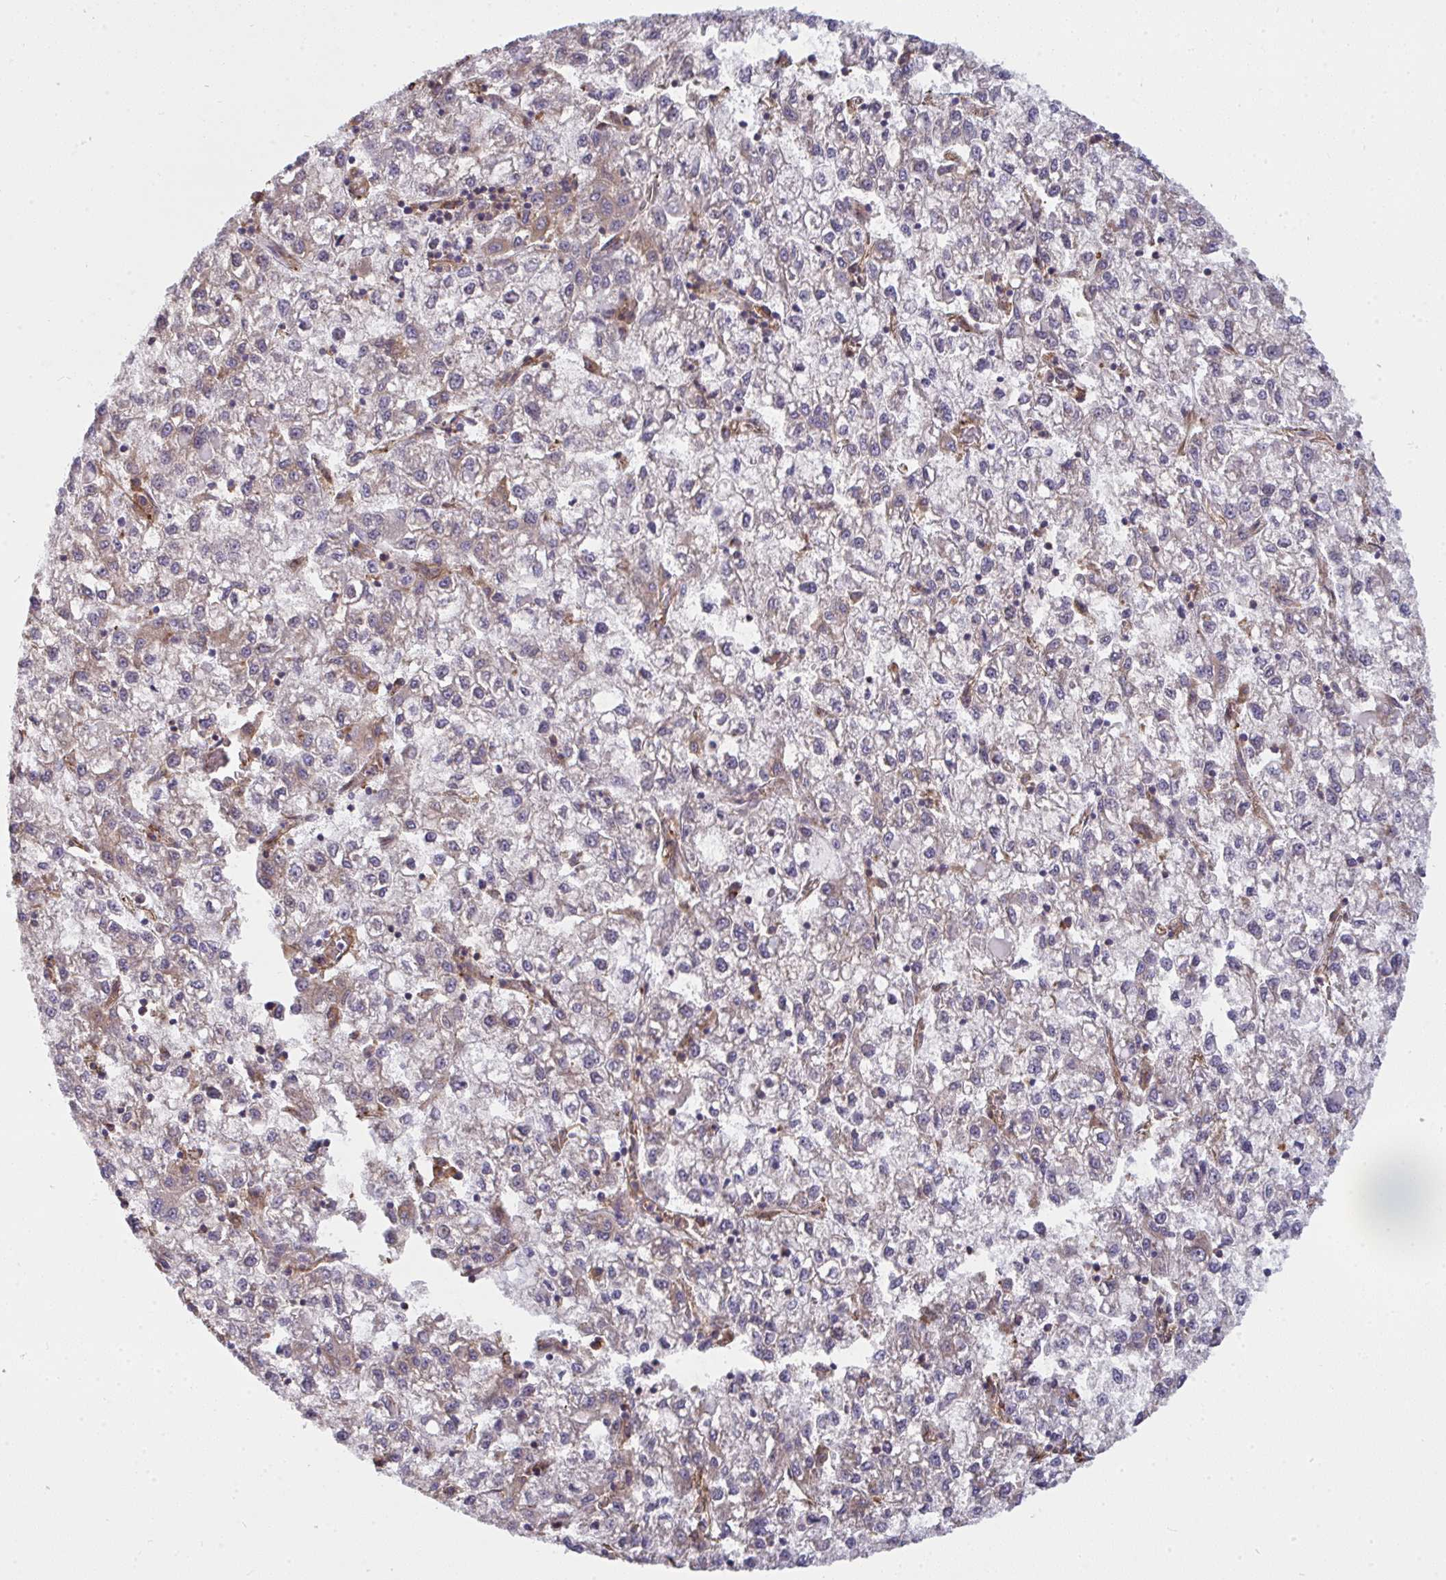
{"staining": {"intensity": "weak", "quantity": "<25%", "location": "cytoplasmic/membranous"}, "tissue": "liver cancer", "cell_type": "Tumor cells", "image_type": "cancer", "snomed": [{"axis": "morphology", "description": "Carcinoma, Hepatocellular, NOS"}, {"axis": "topography", "description": "Liver"}], "caption": "The micrograph demonstrates no staining of tumor cells in liver hepatocellular carcinoma.", "gene": "DYNC1I2", "patient": {"sex": "male", "age": 40}}